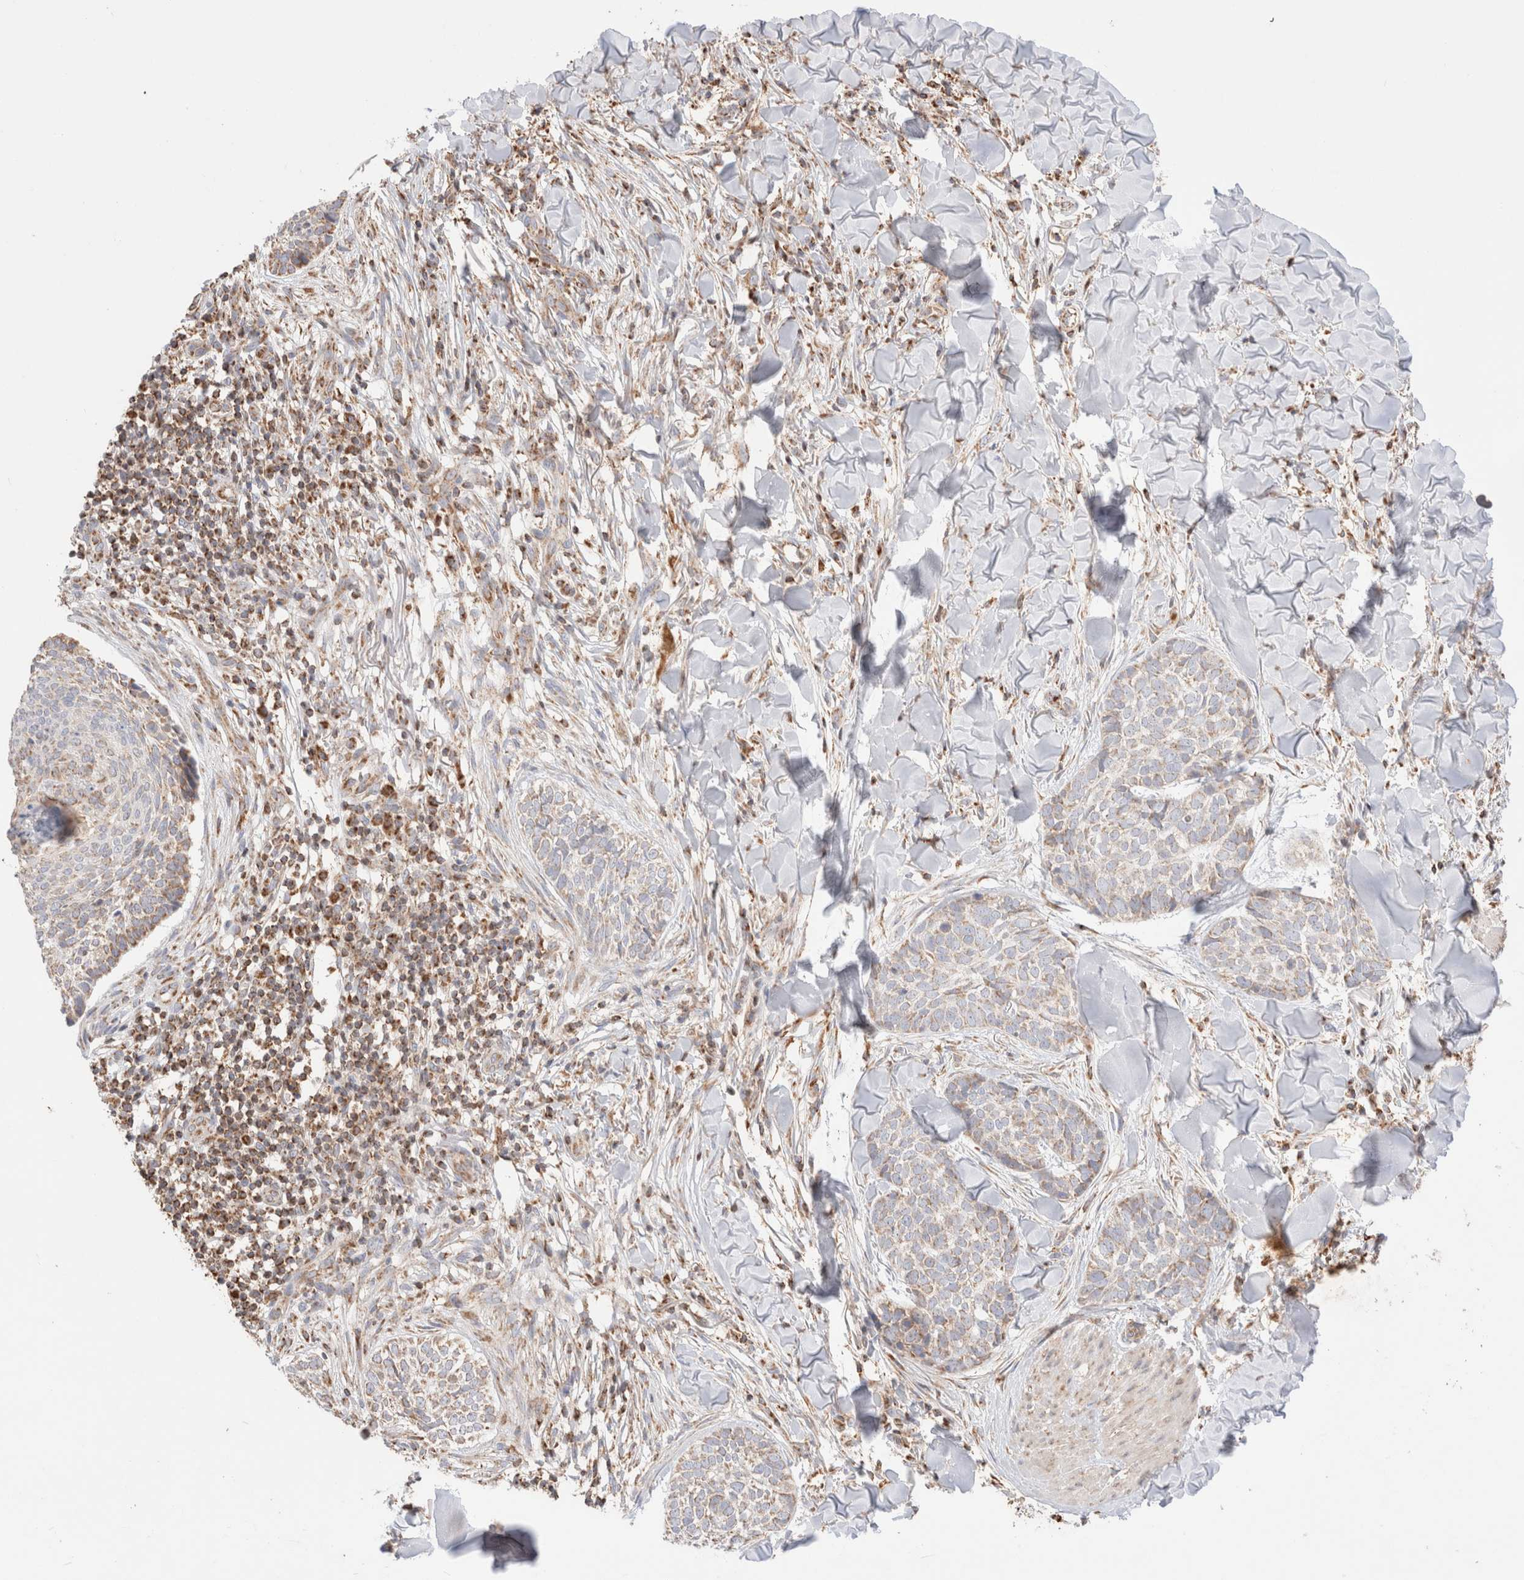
{"staining": {"intensity": "weak", "quantity": "<25%", "location": "cytoplasmic/membranous"}, "tissue": "skin cancer", "cell_type": "Tumor cells", "image_type": "cancer", "snomed": [{"axis": "morphology", "description": "Normal tissue, NOS"}, {"axis": "morphology", "description": "Basal cell carcinoma"}, {"axis": "topography", "description": "Skin"}], "caption": "Immunohistochemistry of basal cell carcinoma (skin) demonstrates no staining in tumor cells.", "gene": "TMPPE", "patient": {"sex": "male", "age": 67}}